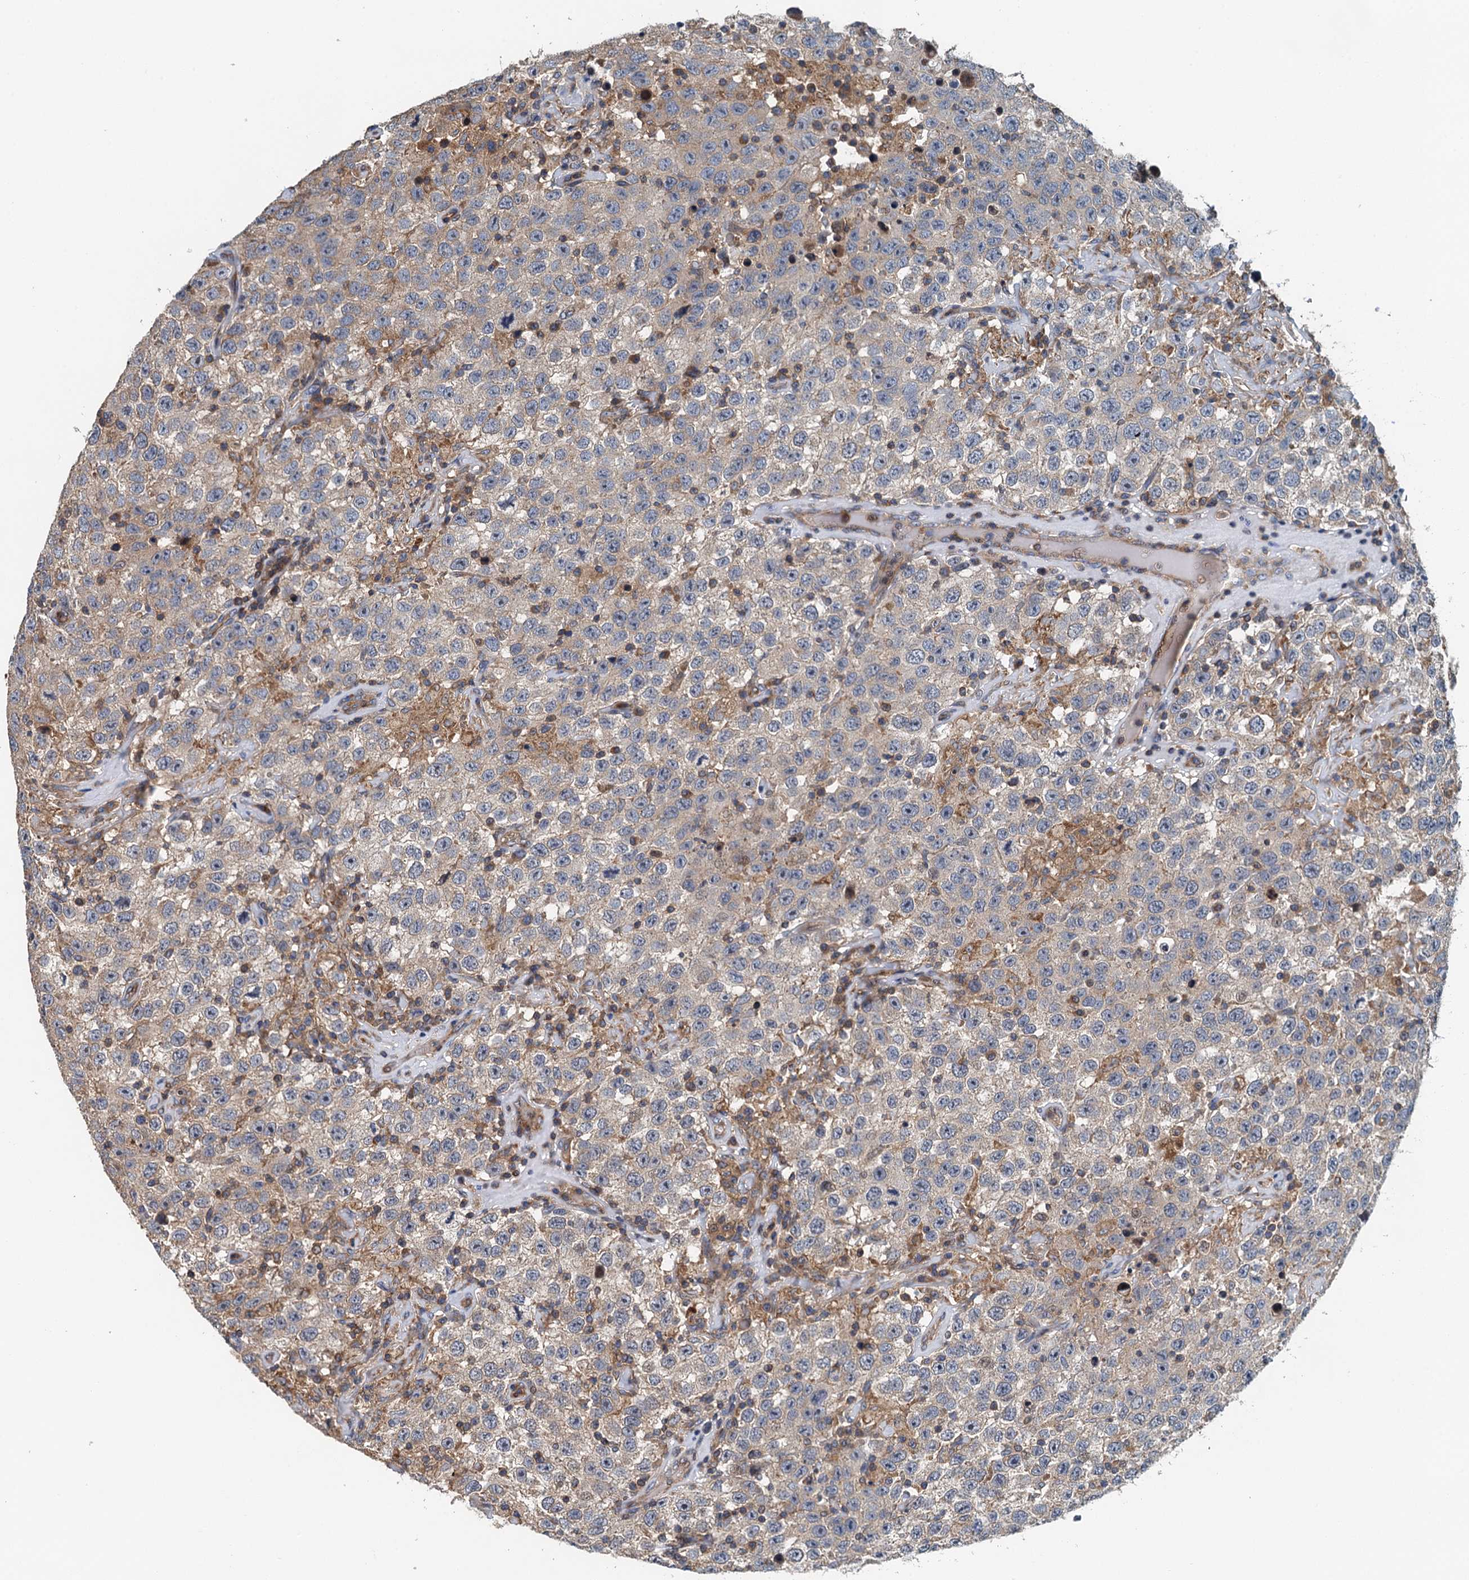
{"staining": {"intensity": "negative", "quantity": "none", "location": "none"}, "tissue": "testis cancer", "cell_type": "Tumor cells", "image_type": "cancer", "snomed": [{"axis": "morphology", "description": "Seminoma, NOS"}, {"axis": "topography", "description": "Testis"}], "caption": "Tumor cells are negative for protein expression in human testis cancer (seminoma).", "gene": "PPP1R14D", "patient": {"sex": "male", "age": 41}}